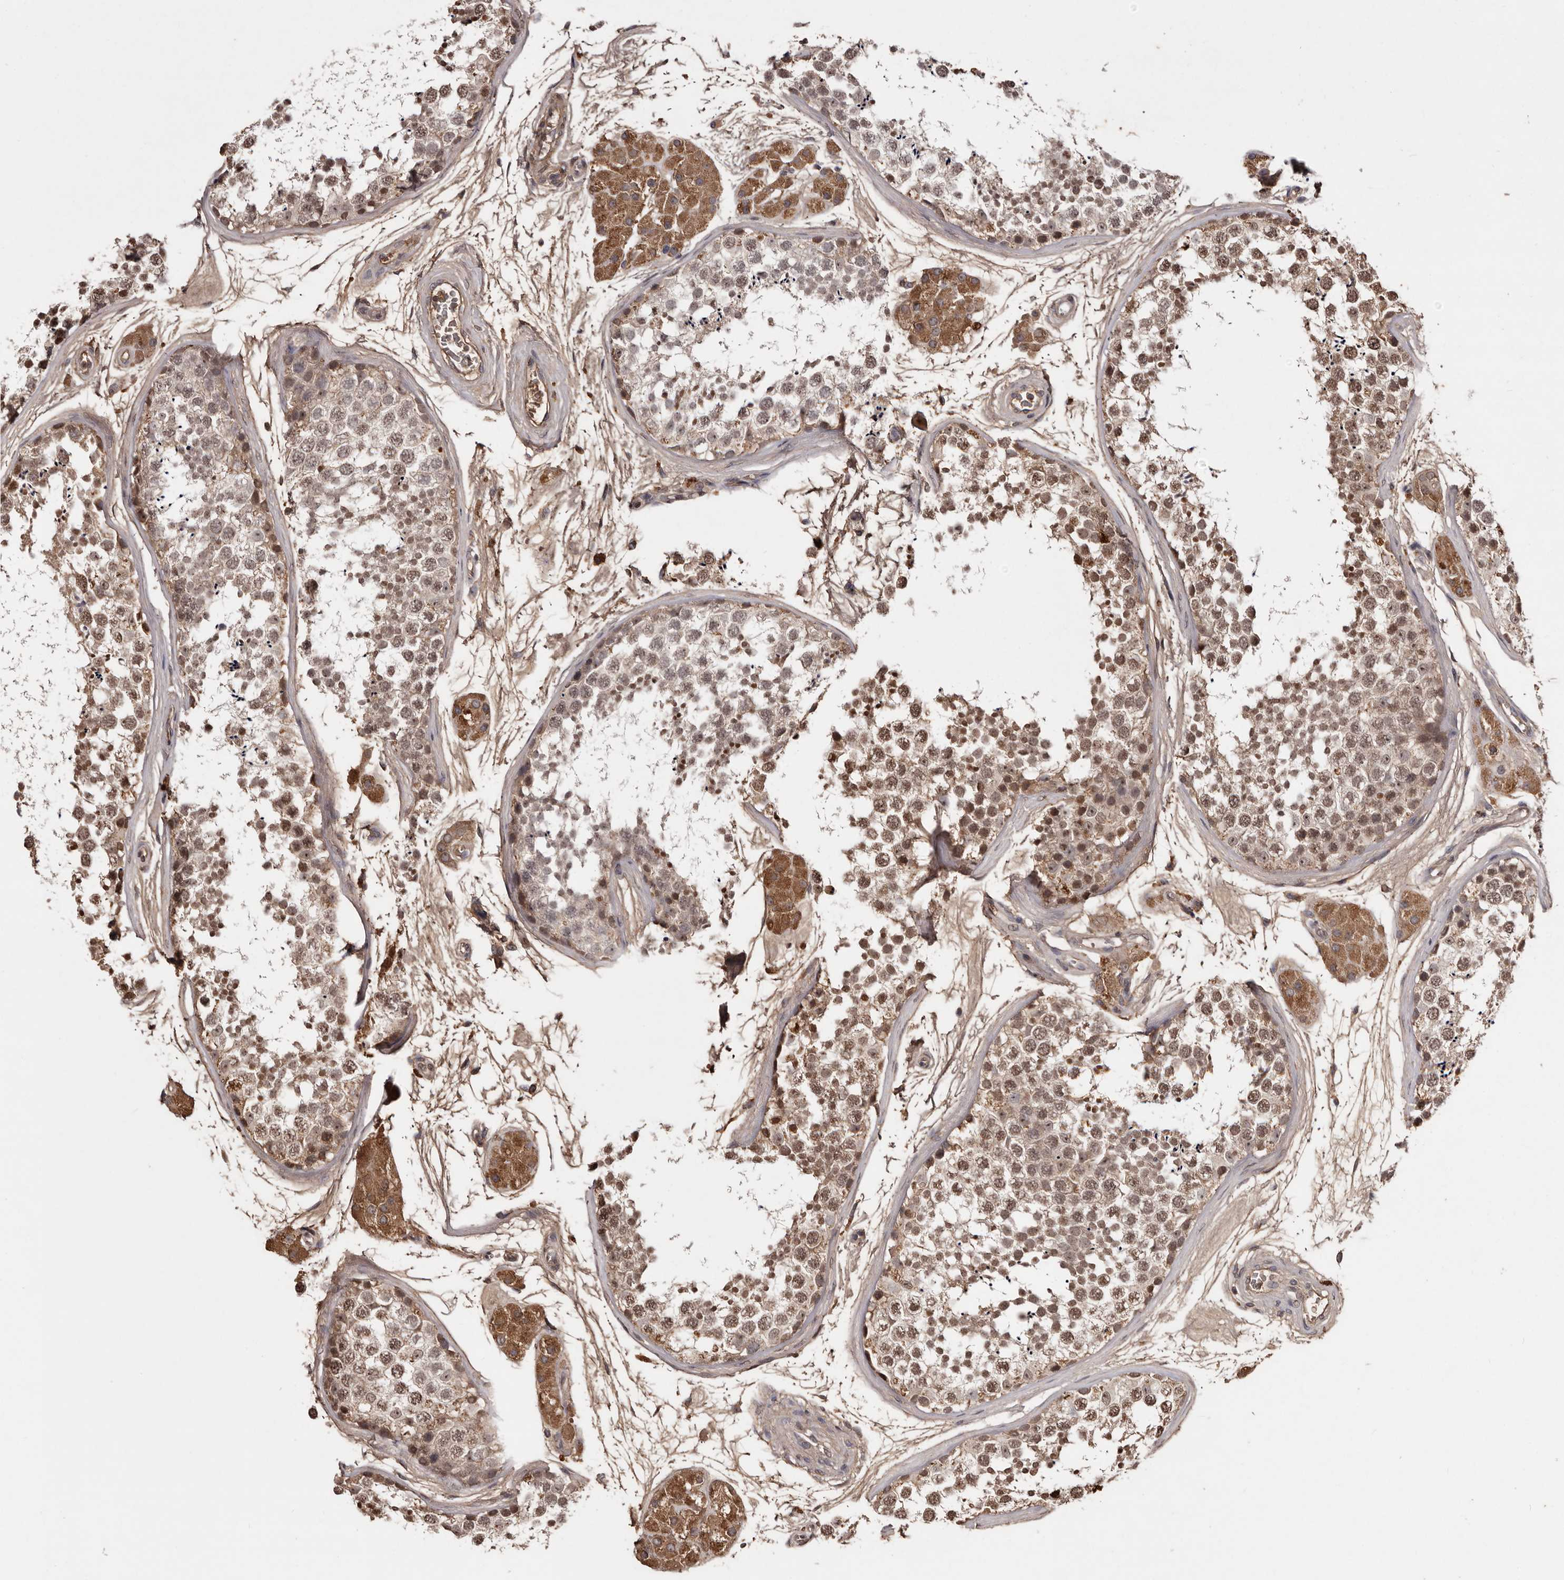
{"staining": {"intensity": "moderate", "quantity": ">75%", "location": "cytoplasmic/membranous,nuclear"}, "tissue": "testis", "cell_type": "Cells in seminiferous ducts", "image_type": "normal", "snomed": [{"axis": "morphology", "description": "Normal tissue, NOS"}, {"axis": "topography", "description": "Testis"}], "caption": "Protein analysis of normal testis exhibits moderate cytoplasmic/membranous,nuclear positivity in about >75% of cells in seminiferous ducts. (DAB (3,3'-diaminobenzidine) = brown stain, brightfield microscopy at high magnification).", "gene": "CYP1B1", "patient": {"sex": "male", "age": 56}}